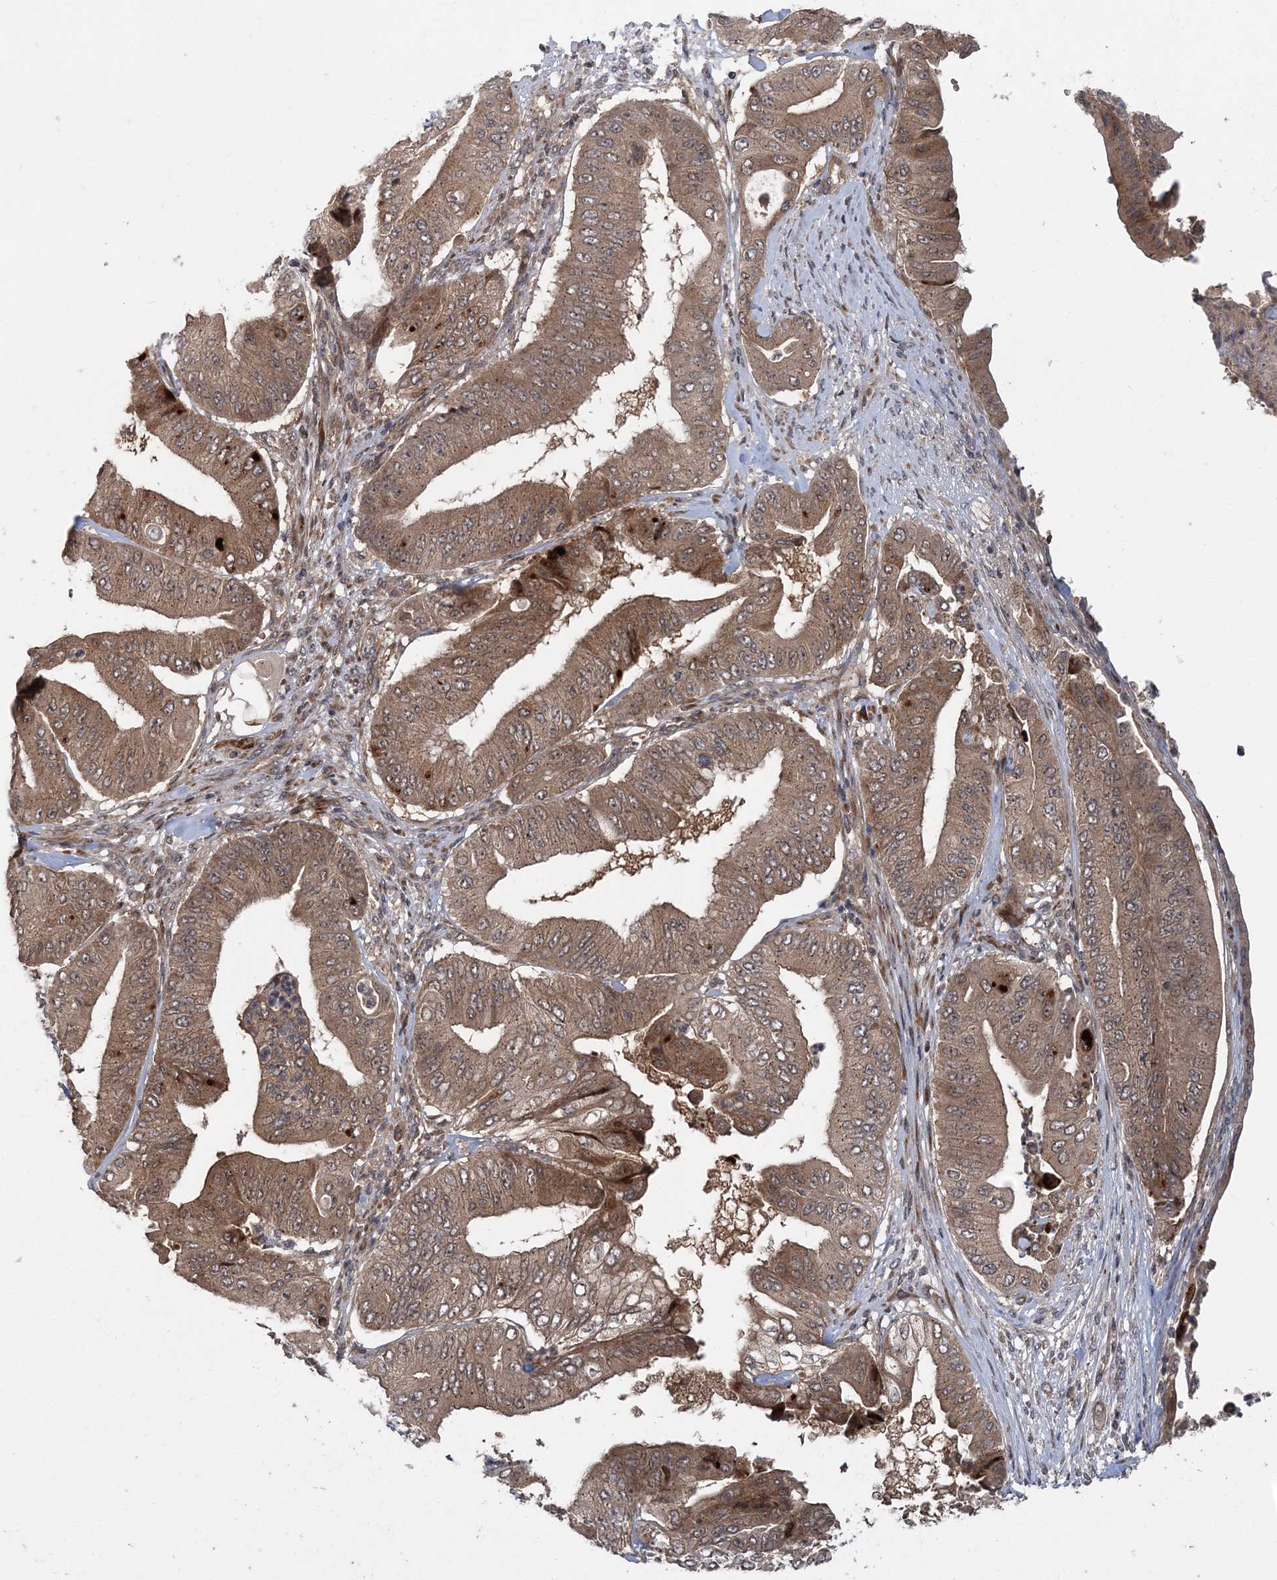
{"staining": {"intensity": "moderate", "quantity": ">75%", "location": "cytoplasmic/membranous"}, "tissue": "pancreatic cancer", "cell_type": "Tumor cells", "image_type": "cancer", "snomed": [{"axis": "morphology", "description": "Adenocarcinoma, NOS"}, {"axis": "topography", "description": "Pancreas"}], "caption": "Immunohistochemistry micrograph of human pancreatic cancer stained for a protein (brown), which exhibits medium levels of moderate cytoplasmic/membranous positivity in approximately >75% of tumor cells.", "gene": "UBTD2", "patient": {"sex": "female", "age": 77}}